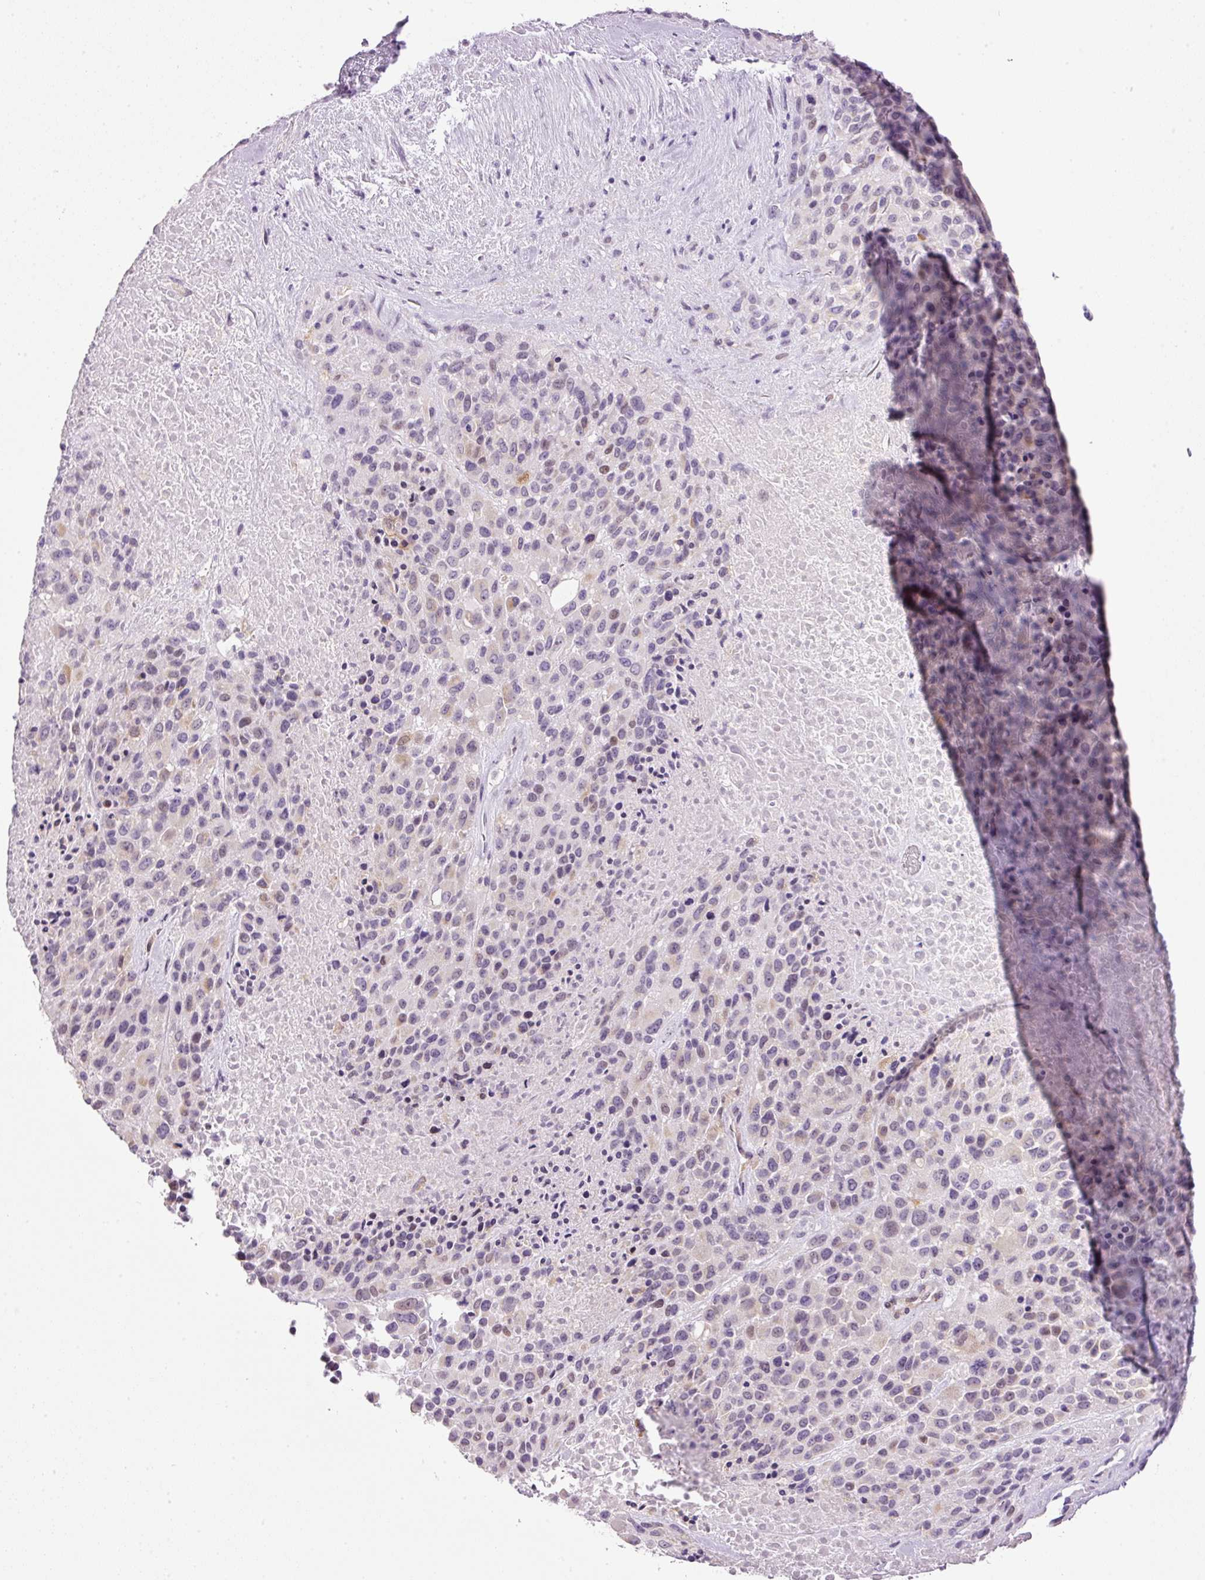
{"staining": {"intensity": "weak", "quantity": "<25%", "location": "cytoplasmic/membranous"}, "tissue": "melanoma", "cell_type": "Tumor cells", "image_type": "cancer", "snomed": [{"axis": "morphology", "description": "Malignant melanoma, Metastatic site"}, {"axis": "topography", "description": "Skin"}], "caption": "This is a photomicrograph of immunohistochemistry staining of malignant melanoma (metastatic site), which shows no expression in tumor cells.", "gene": "SRC", "patient": {"sex": "female", "age": 81}}